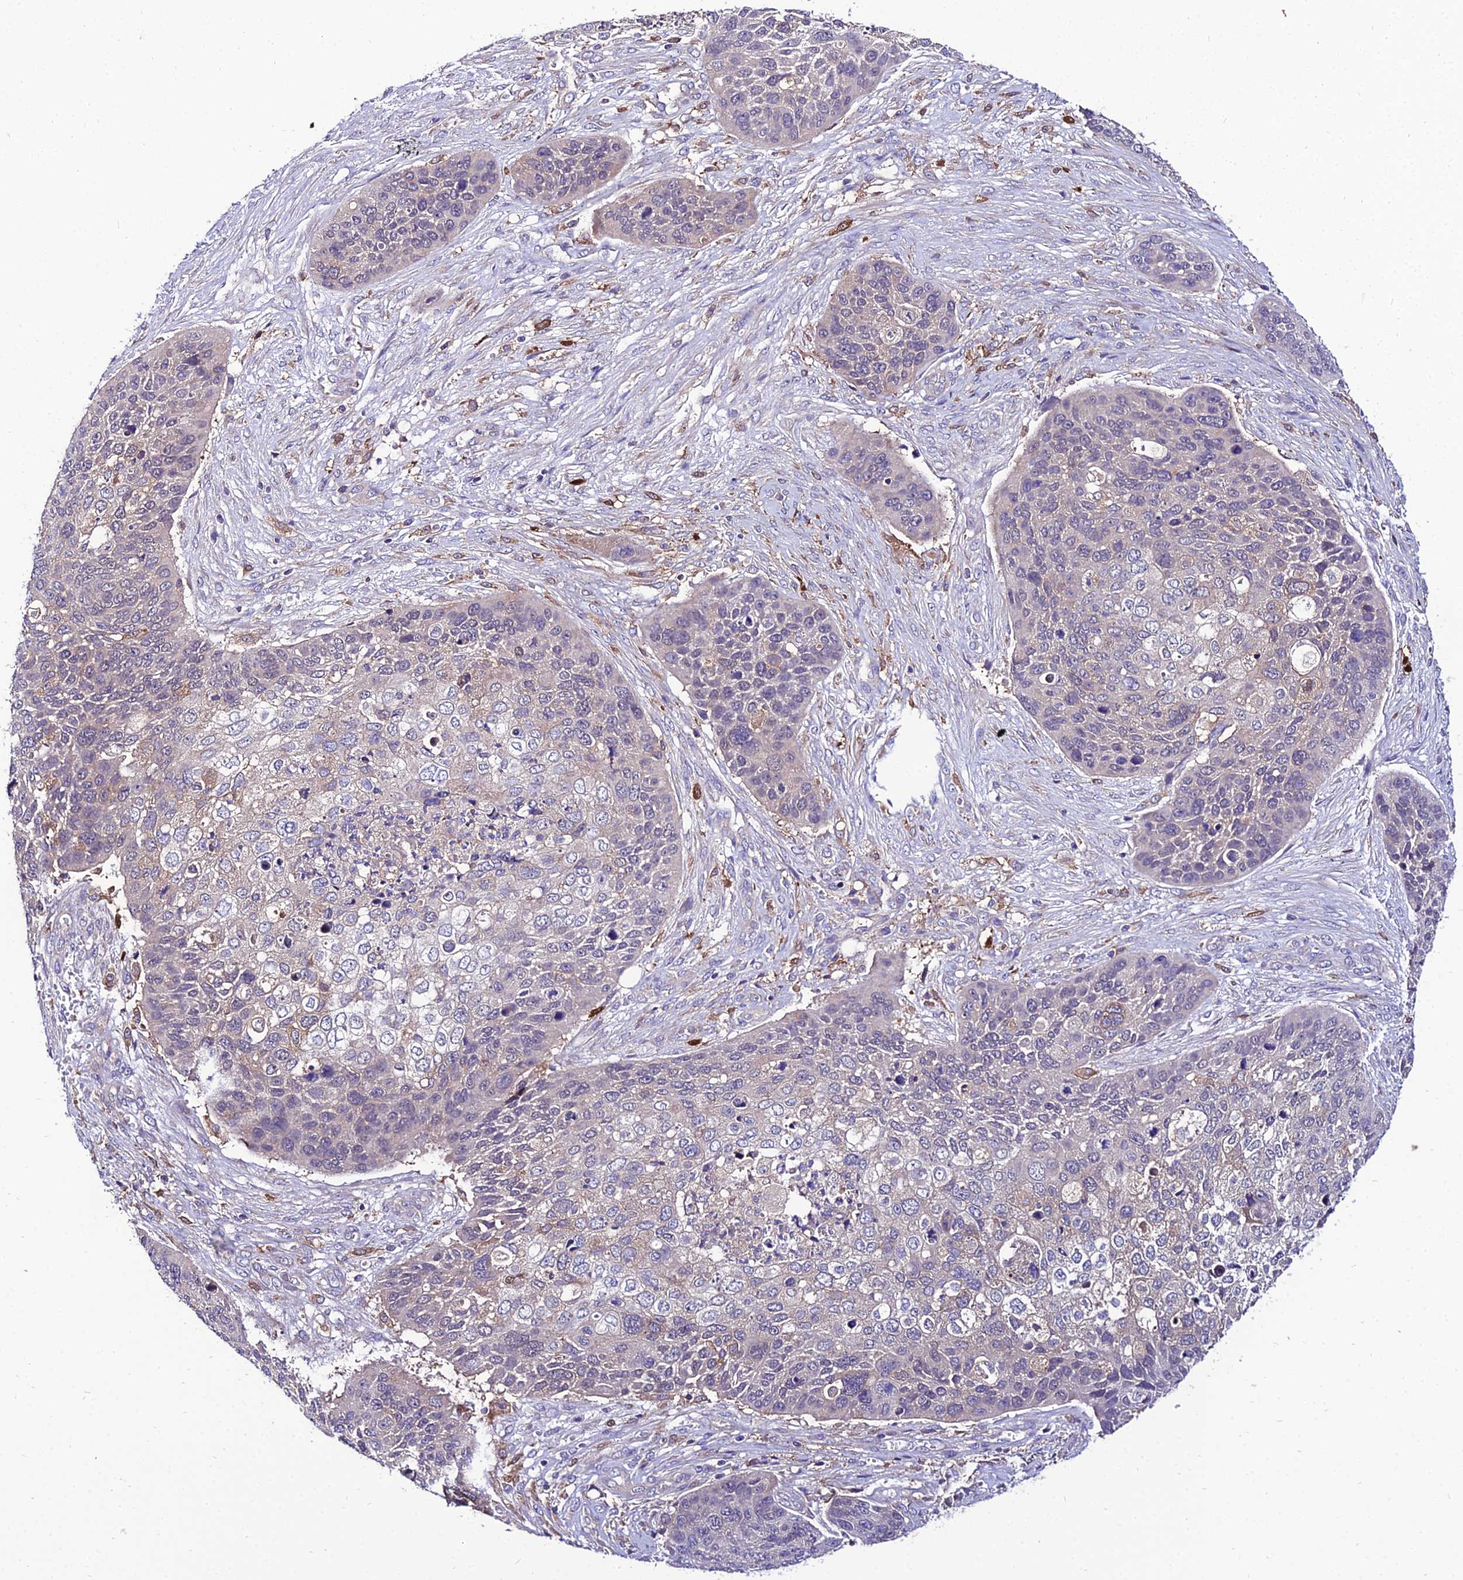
{"staining": {"intensity": "negative", "quantity": "none", "location": "none"}, "tissue": "skin cancer", "cell_type": "Tumor cells", "image_type": "cancer", "snomed": [{"axis": "morphology", "description": "Basal cell carcinoma"}, {"axis": "topography", "description": "Skin"}], "caption": "The photomicrograph shows no staining of tumor cells in skin cancer (basal cell carcinoma).", "gene": "C2orf69", "patient": {"sex": "female", "age": 74}}